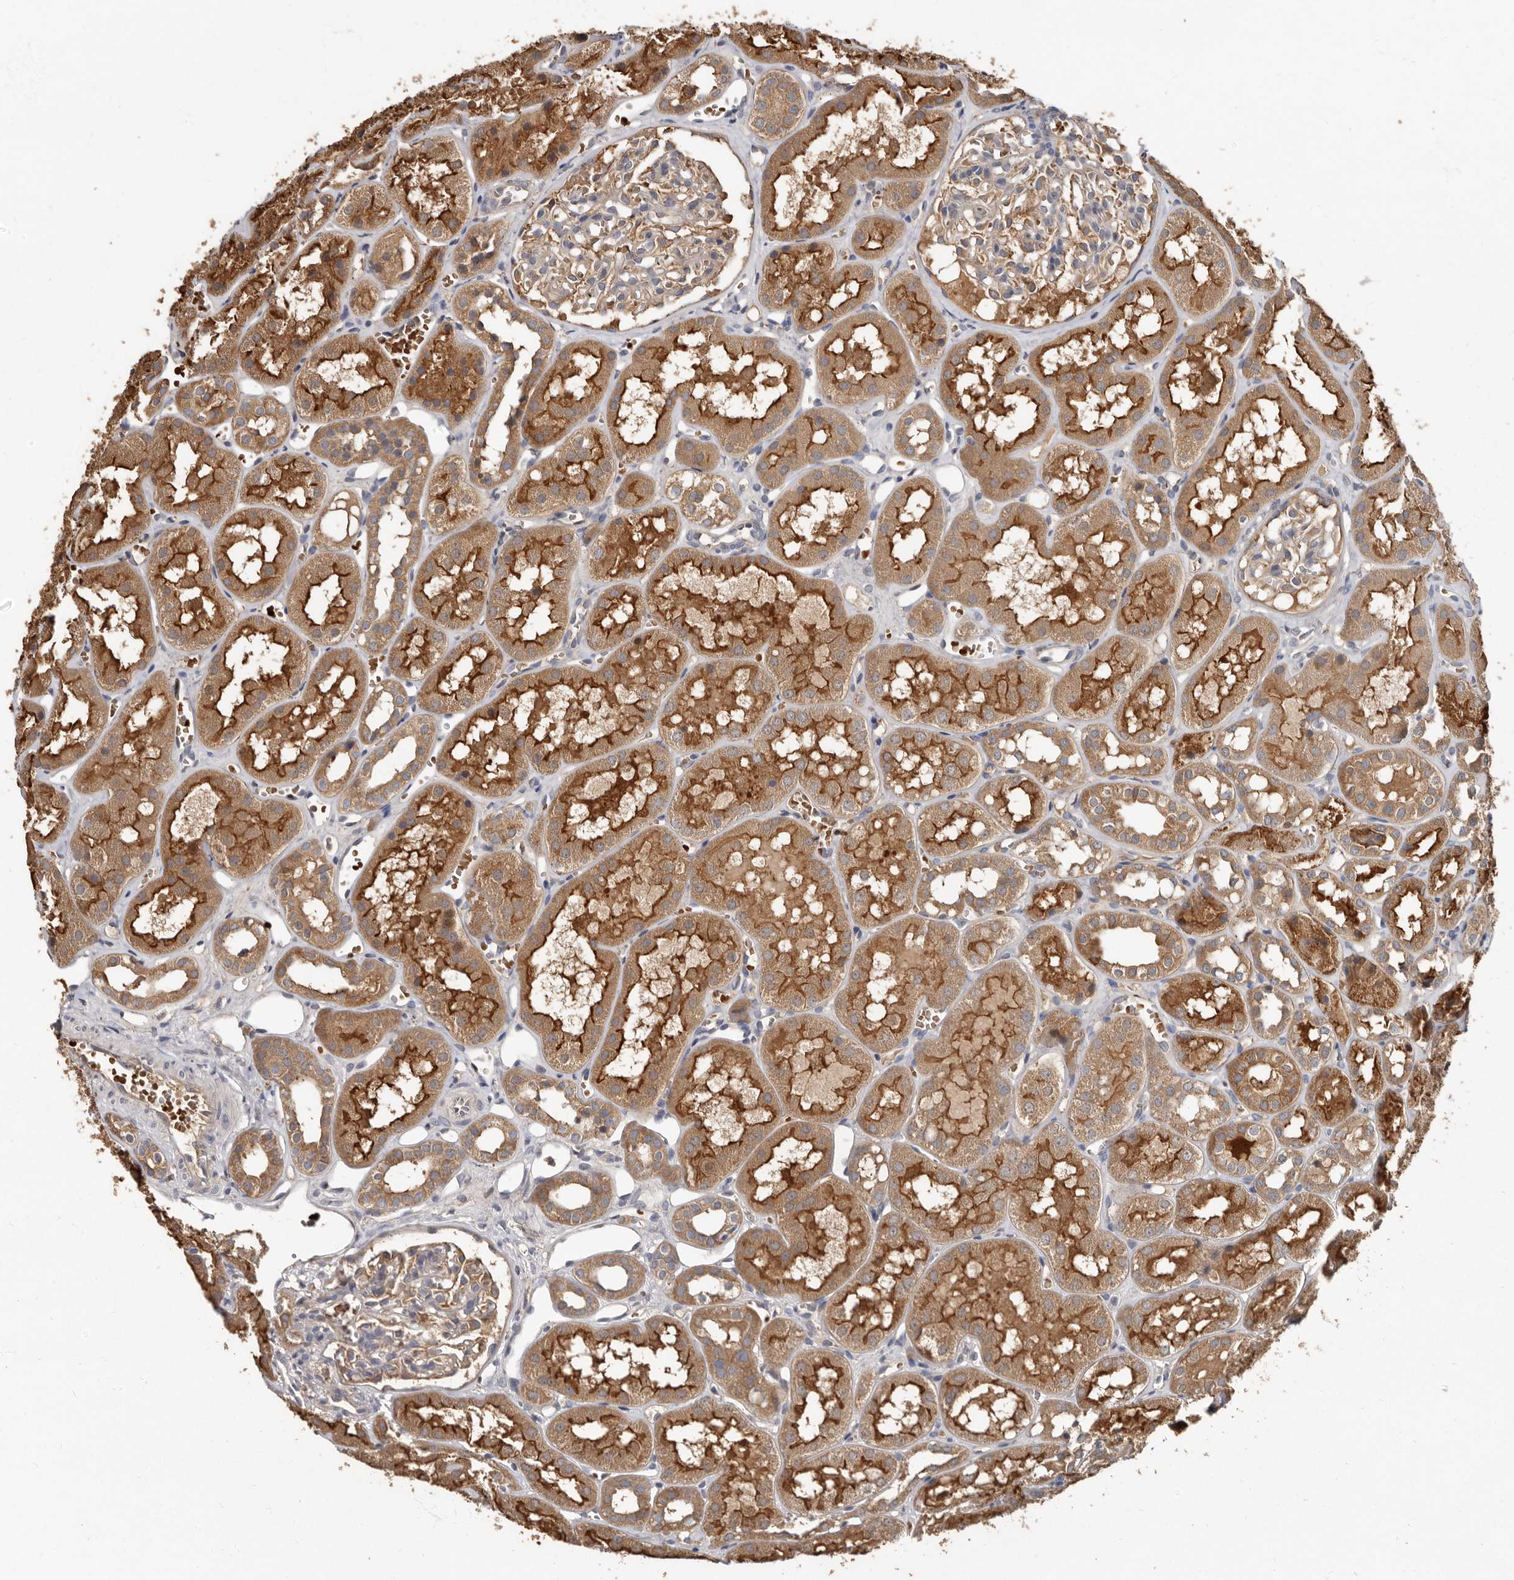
{"staining": {"intensity": "weak", "quantity": "<25%", "location": "cytoplasmic/membranous"}, "tissue": "kidney", "cell_type": "Cells in glomeruli", "image_type": "normal", "snomed": [{"axis": "morphology", "description": "Normal tissue, NOS"}, {"axis": "topography", "description": "Kidney"}], "caption": "This is a histopathology image of IHC staining of benign kidney, which shows no positivity in cells in glomeruli.", "gene": "KIF26B", "patient": {"sex": "male", "age": 16}}